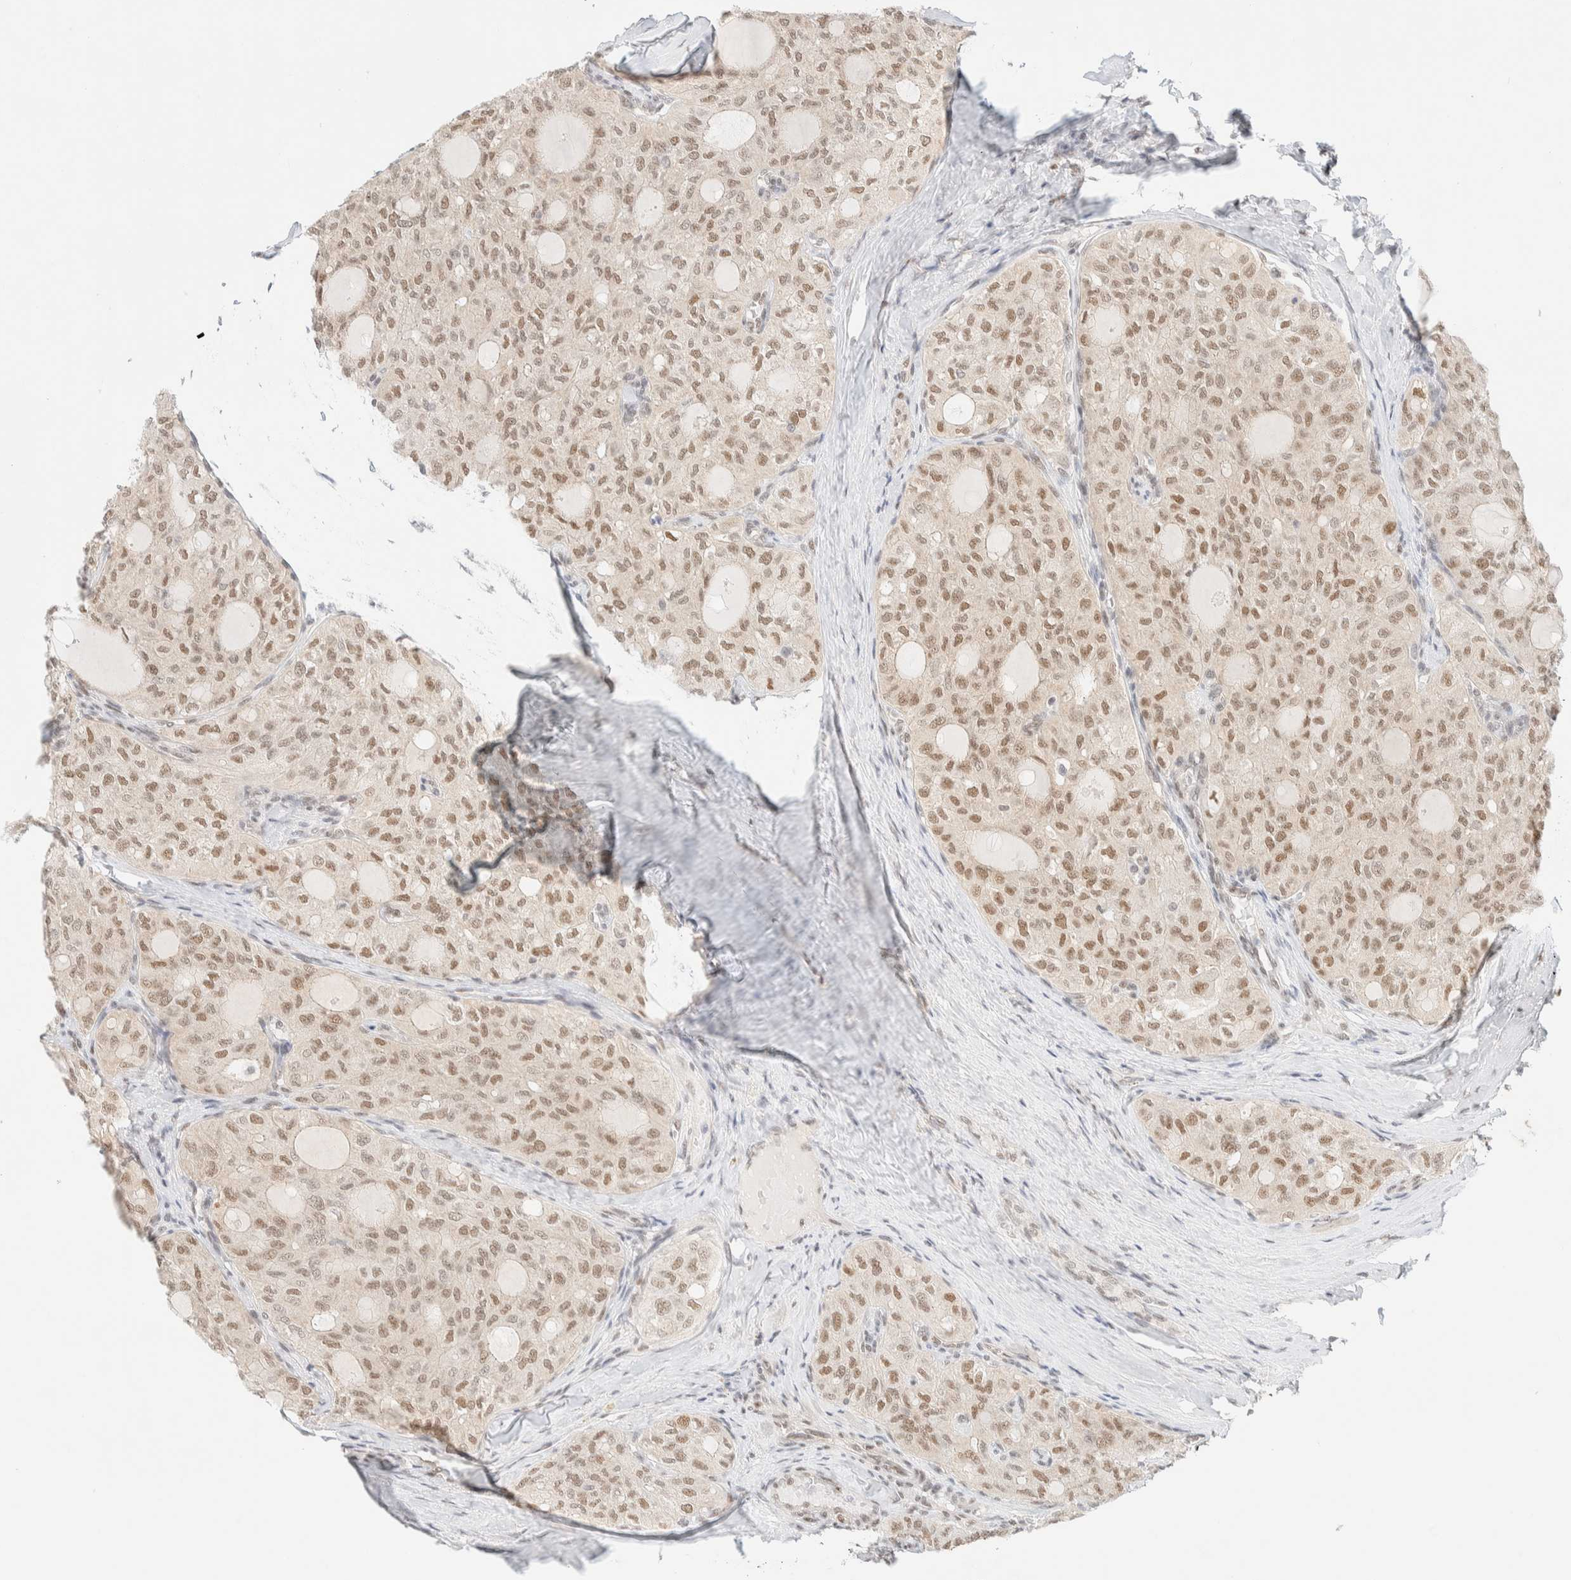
{"staining": {"intensity": "moderate", "quantity": "25%-75%", "location": "nuclear"}, "tissue": "thyroid cancer", "cell_type": "Tumor cells", "image_type": "cancer", "snomed": [{"axis": "morphology", "description": "Follicular adenoma carcinoma, NOS"}, {"axis": "topography", "description": "Thyroid gland"}], "caption": "Thyroid cancer (follicular adenoma carcinoma) stained with a brown dye demonstrates moderate nuclear positive positivity in approximately 25%-75% of tumor cells.", "gene": "PYGO2", "patient": {"sex": "male", "age": 75}}